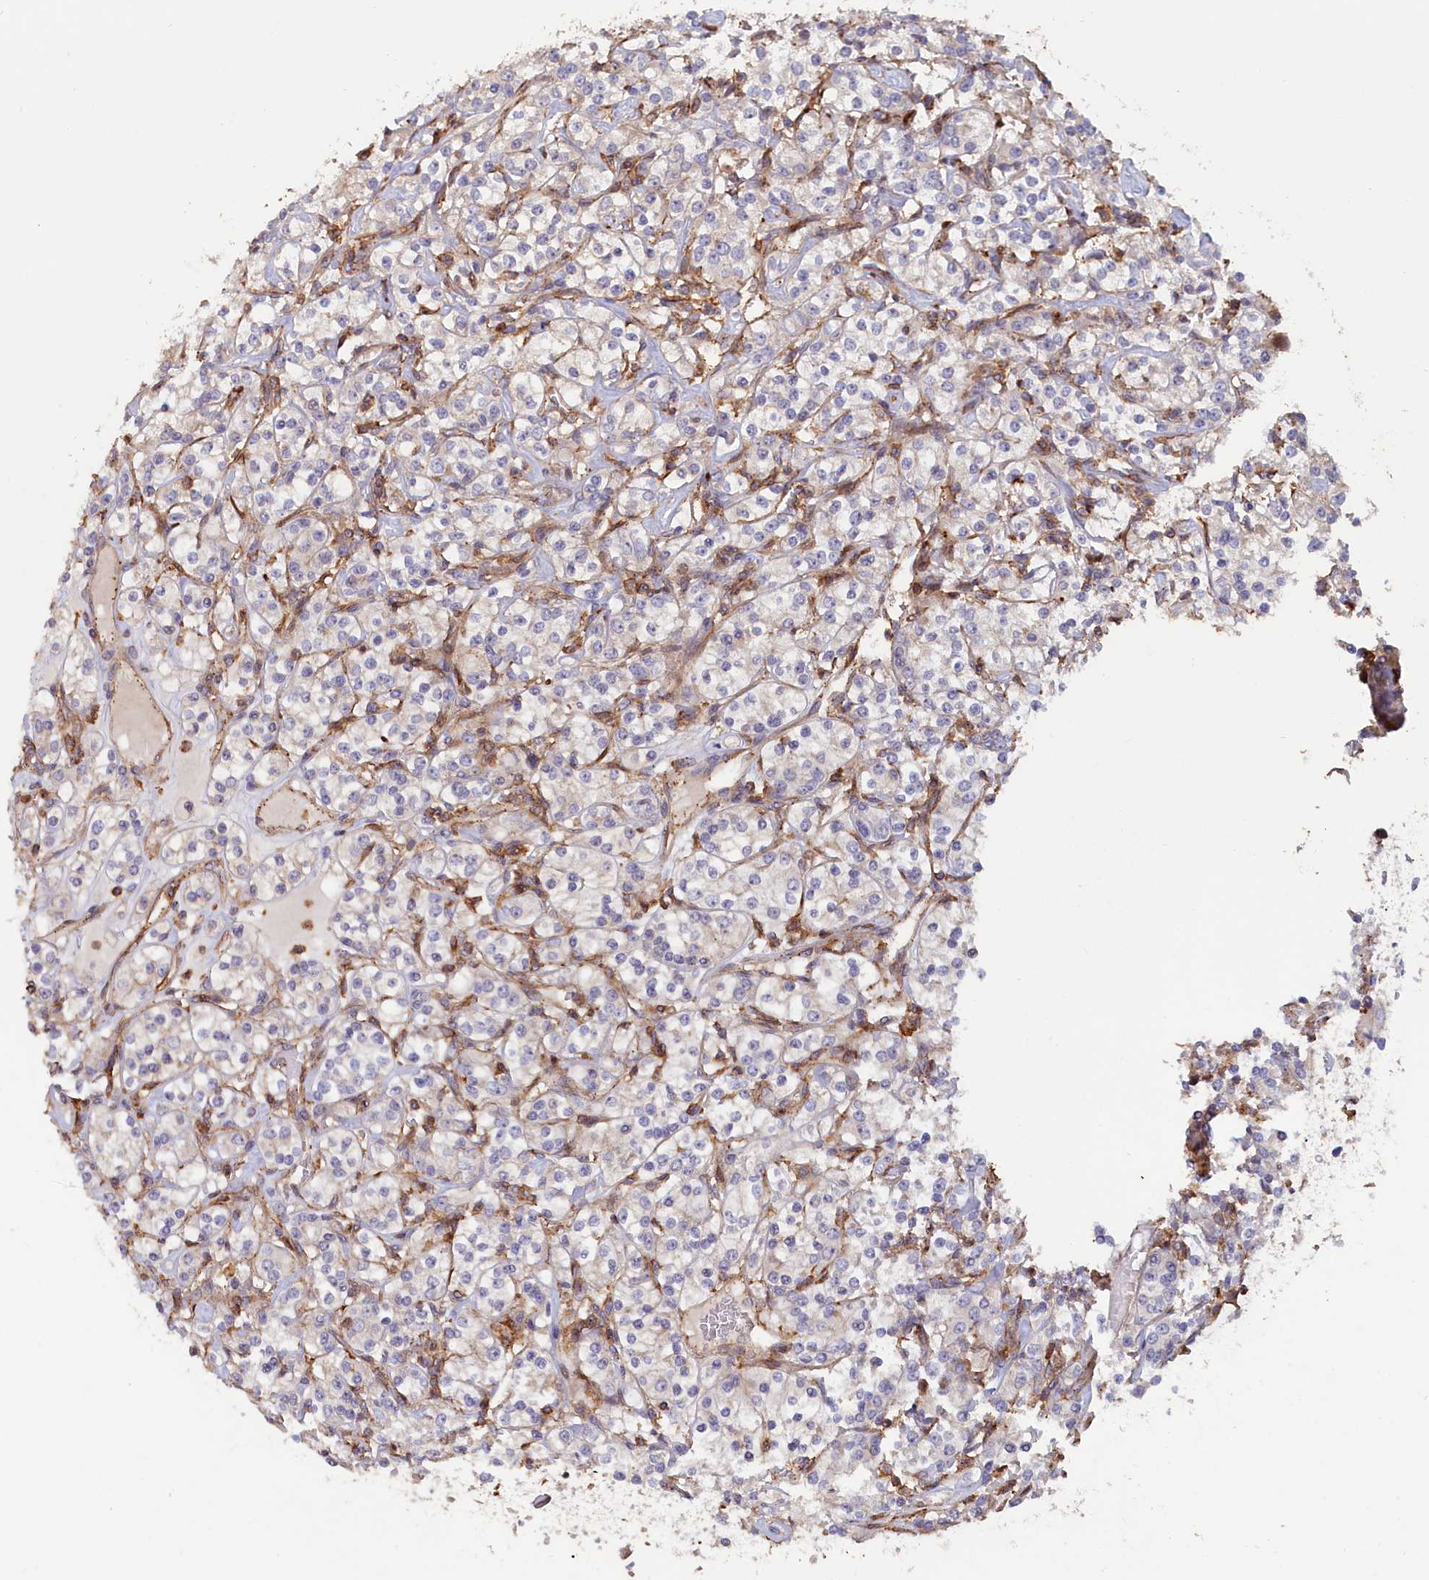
{"staining": {"intensity": "negative", "quantity": "none", "location": "none"}, "tissue": "renal cancer", "cell_type": "Tumor cells", "image_type": "cancer", "snomed": [{"axis": "morphology", "description": "Adenocarcinoma, NOS"}, {"axis": "topography", "description": "Kidney"}], "caption": "High power microscopy photomicrograph of an immunohistochemistry (IHC) micrograph of renal cancer, revealing no significant staining in tumor cells.", "gene": "ANKRD27", "patient": {"sex": "male", "age": 77}}